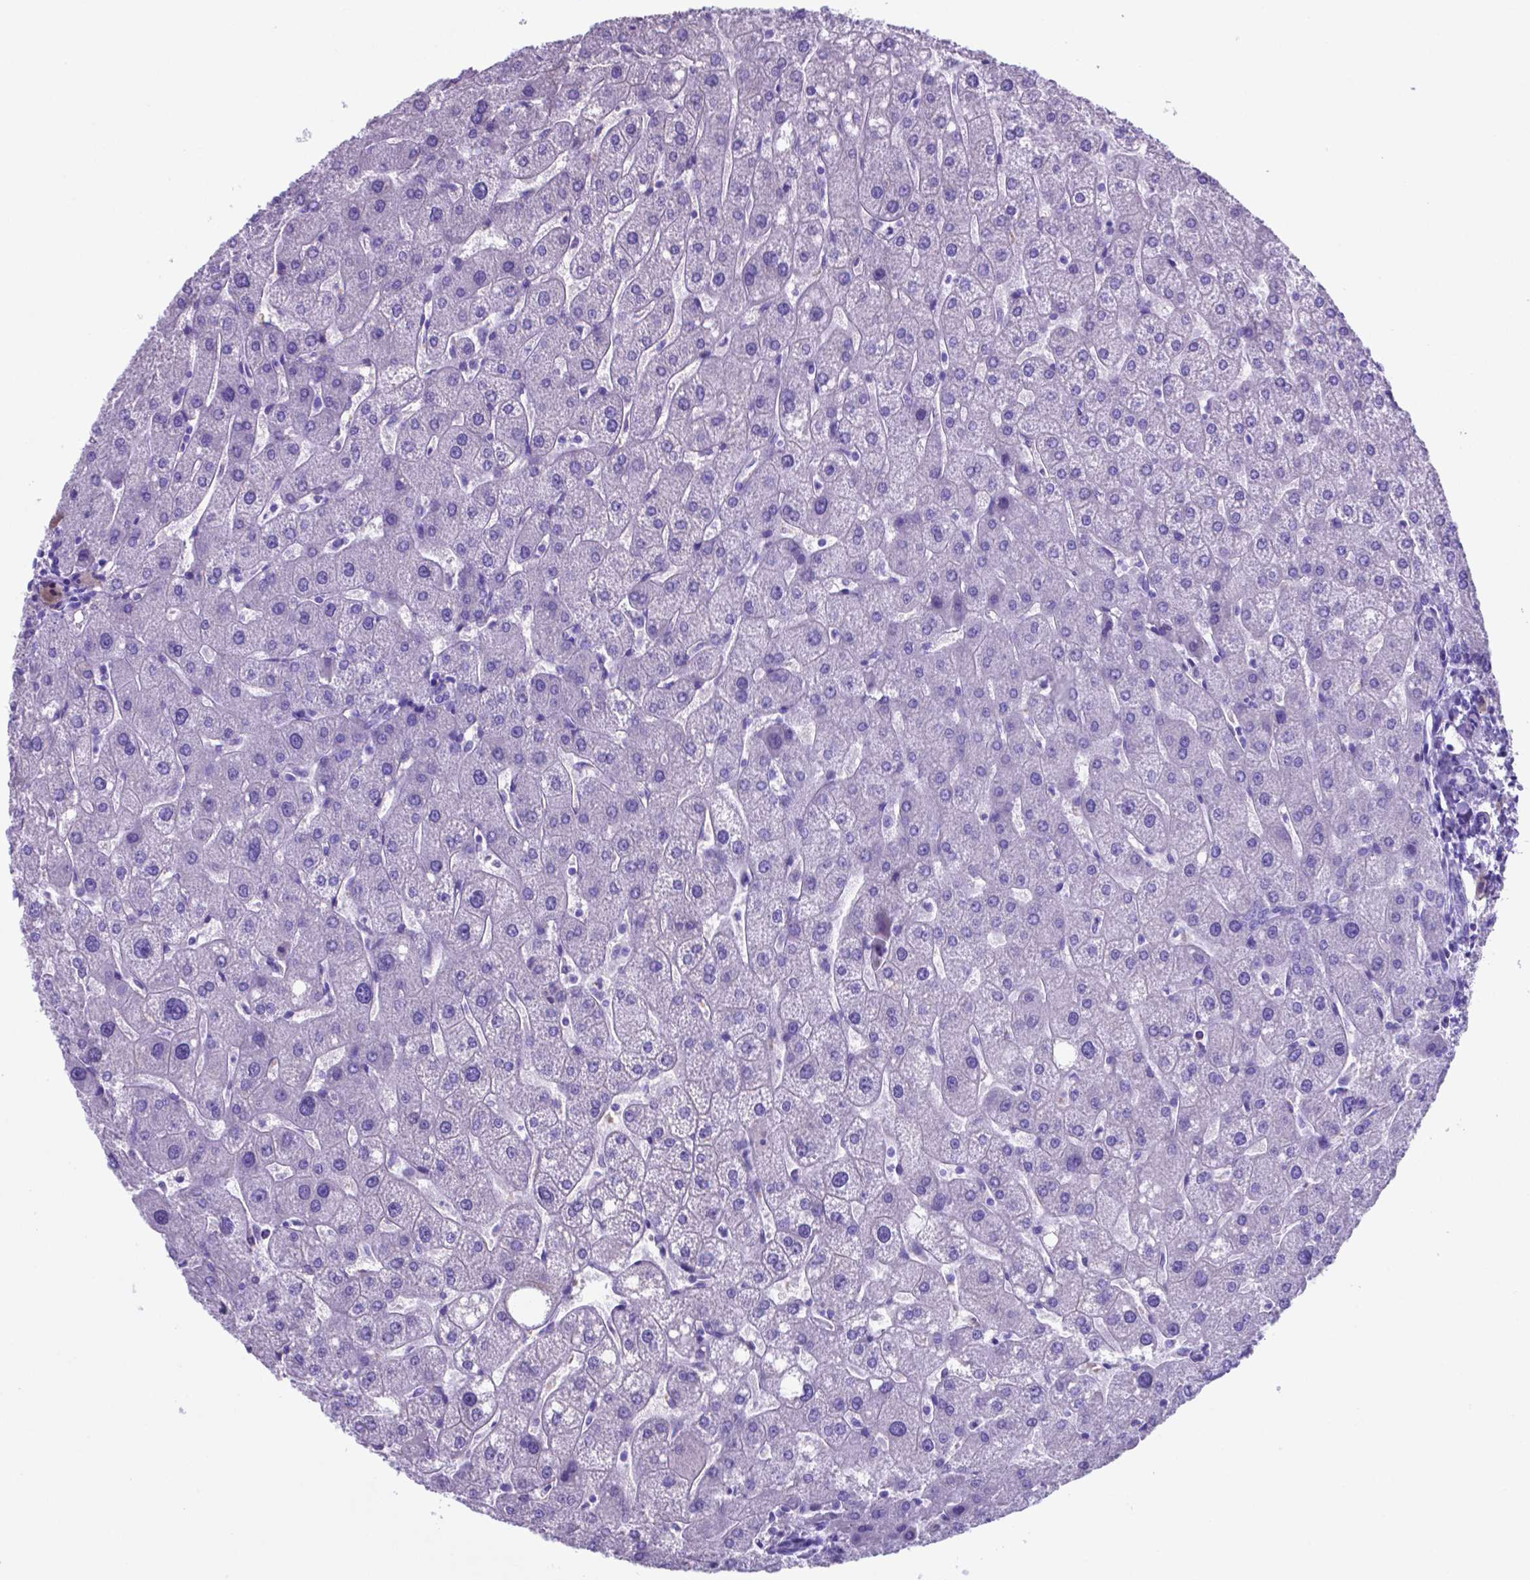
{"staining": {"intensity": "negative", "quantity": "none", "location": "none"}, "tissue": "liver", "cell_type": "Cholangiocytes", "image_type": "normal", "snomed": [{"axis": "morphology", "description": "Normal tissue, NOS"}, {"axis": "topography", "description": "Liver"}], "caption": "High power microscopy photomicrograph of an immunohistochemistry (IHC) micrograph of unremarkable liver, revealing no significant staining in cholangiocytes.", "gene": "DNAAF8", "patient": {"sex": "male", "age": 67}}